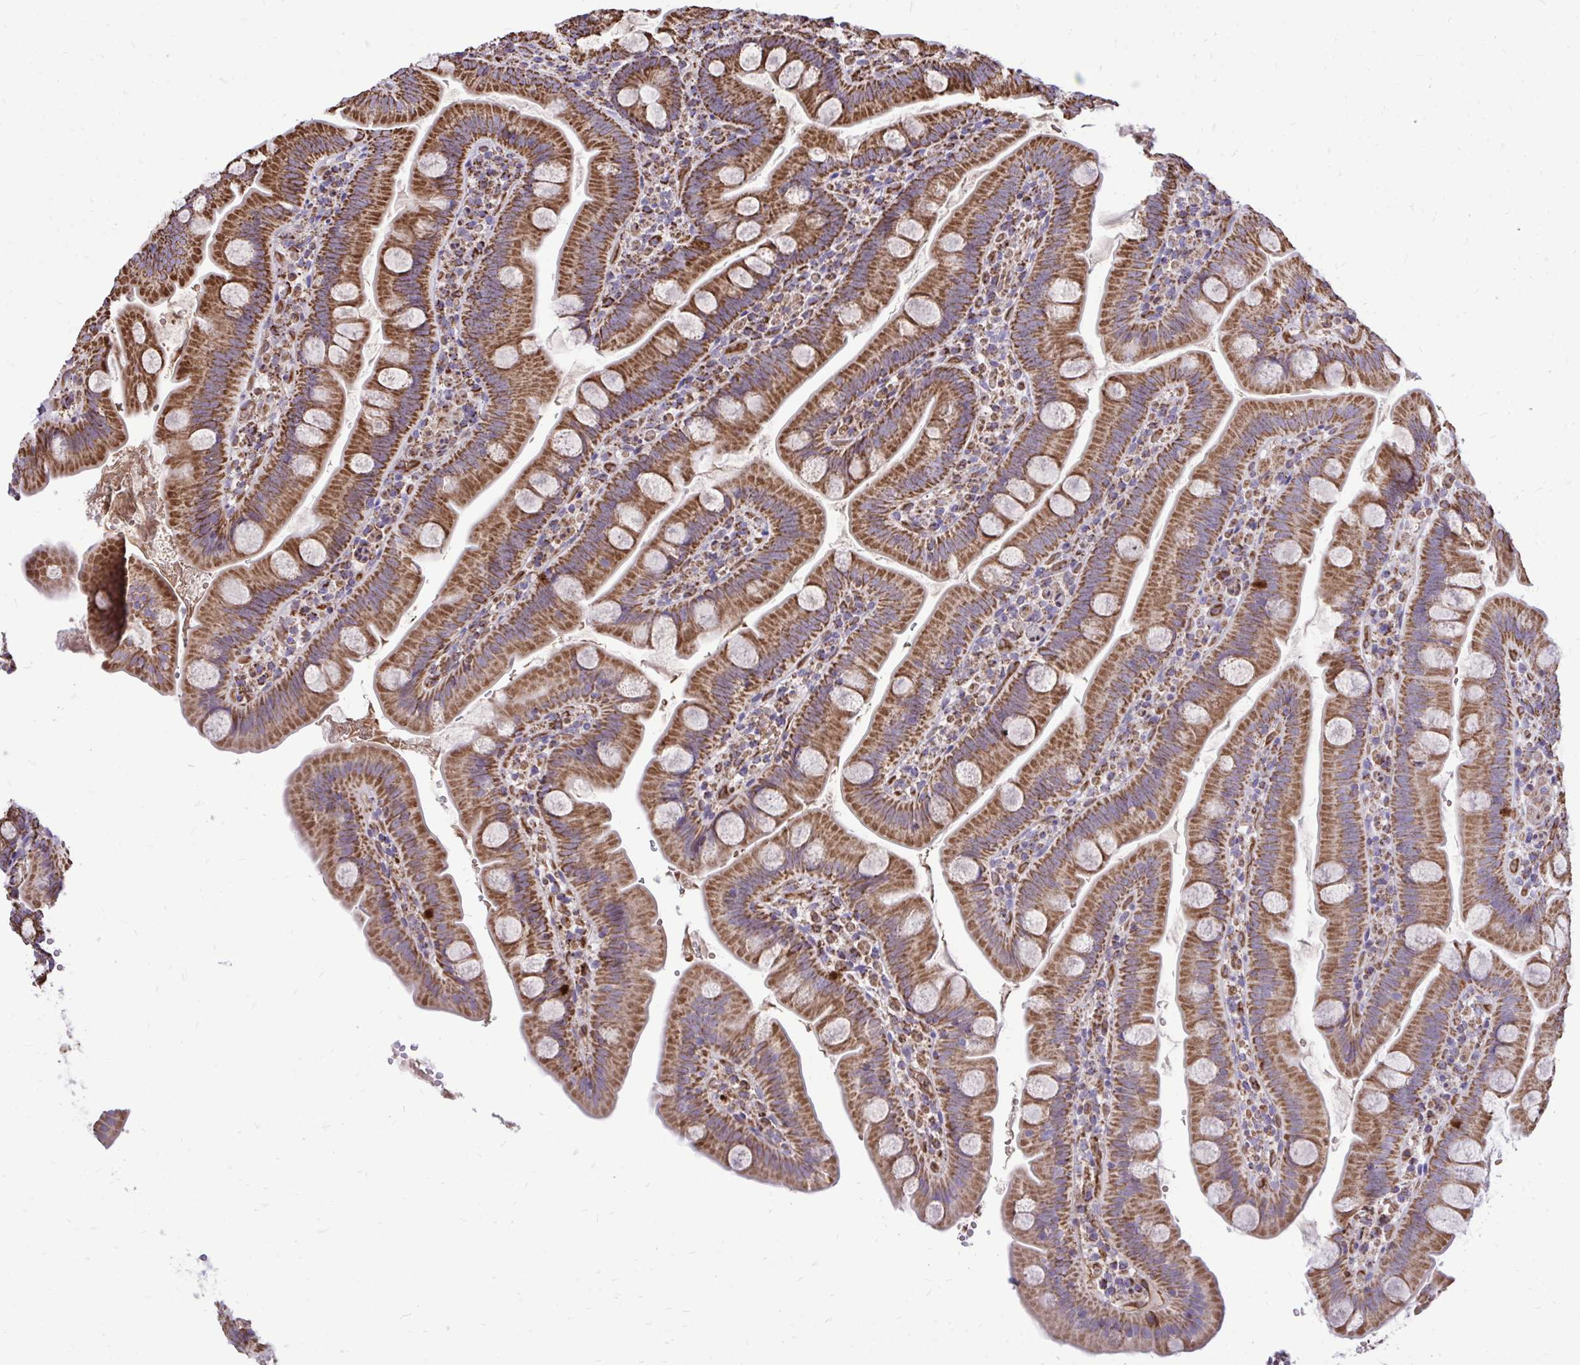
{"staining": {"intensity": "strong", "quantity": ">75%", "location": "cytoplasmic/membranous"}, "tissue": "small intestine", "cell_type": "Glandular cells", "image_type": "normal", "snomed": [{"axis": "morphology", "description": "Normal tissue, NOS"}, {"axis": "topography", "description": "Small intestine"}], "caption": "Glandular cells display strong cytoplasmic/membranous expression in approximately >75% of cells in benign small intestine.", "gene": "UBE2C", "patient": {"sex": "female", "age": 68}}